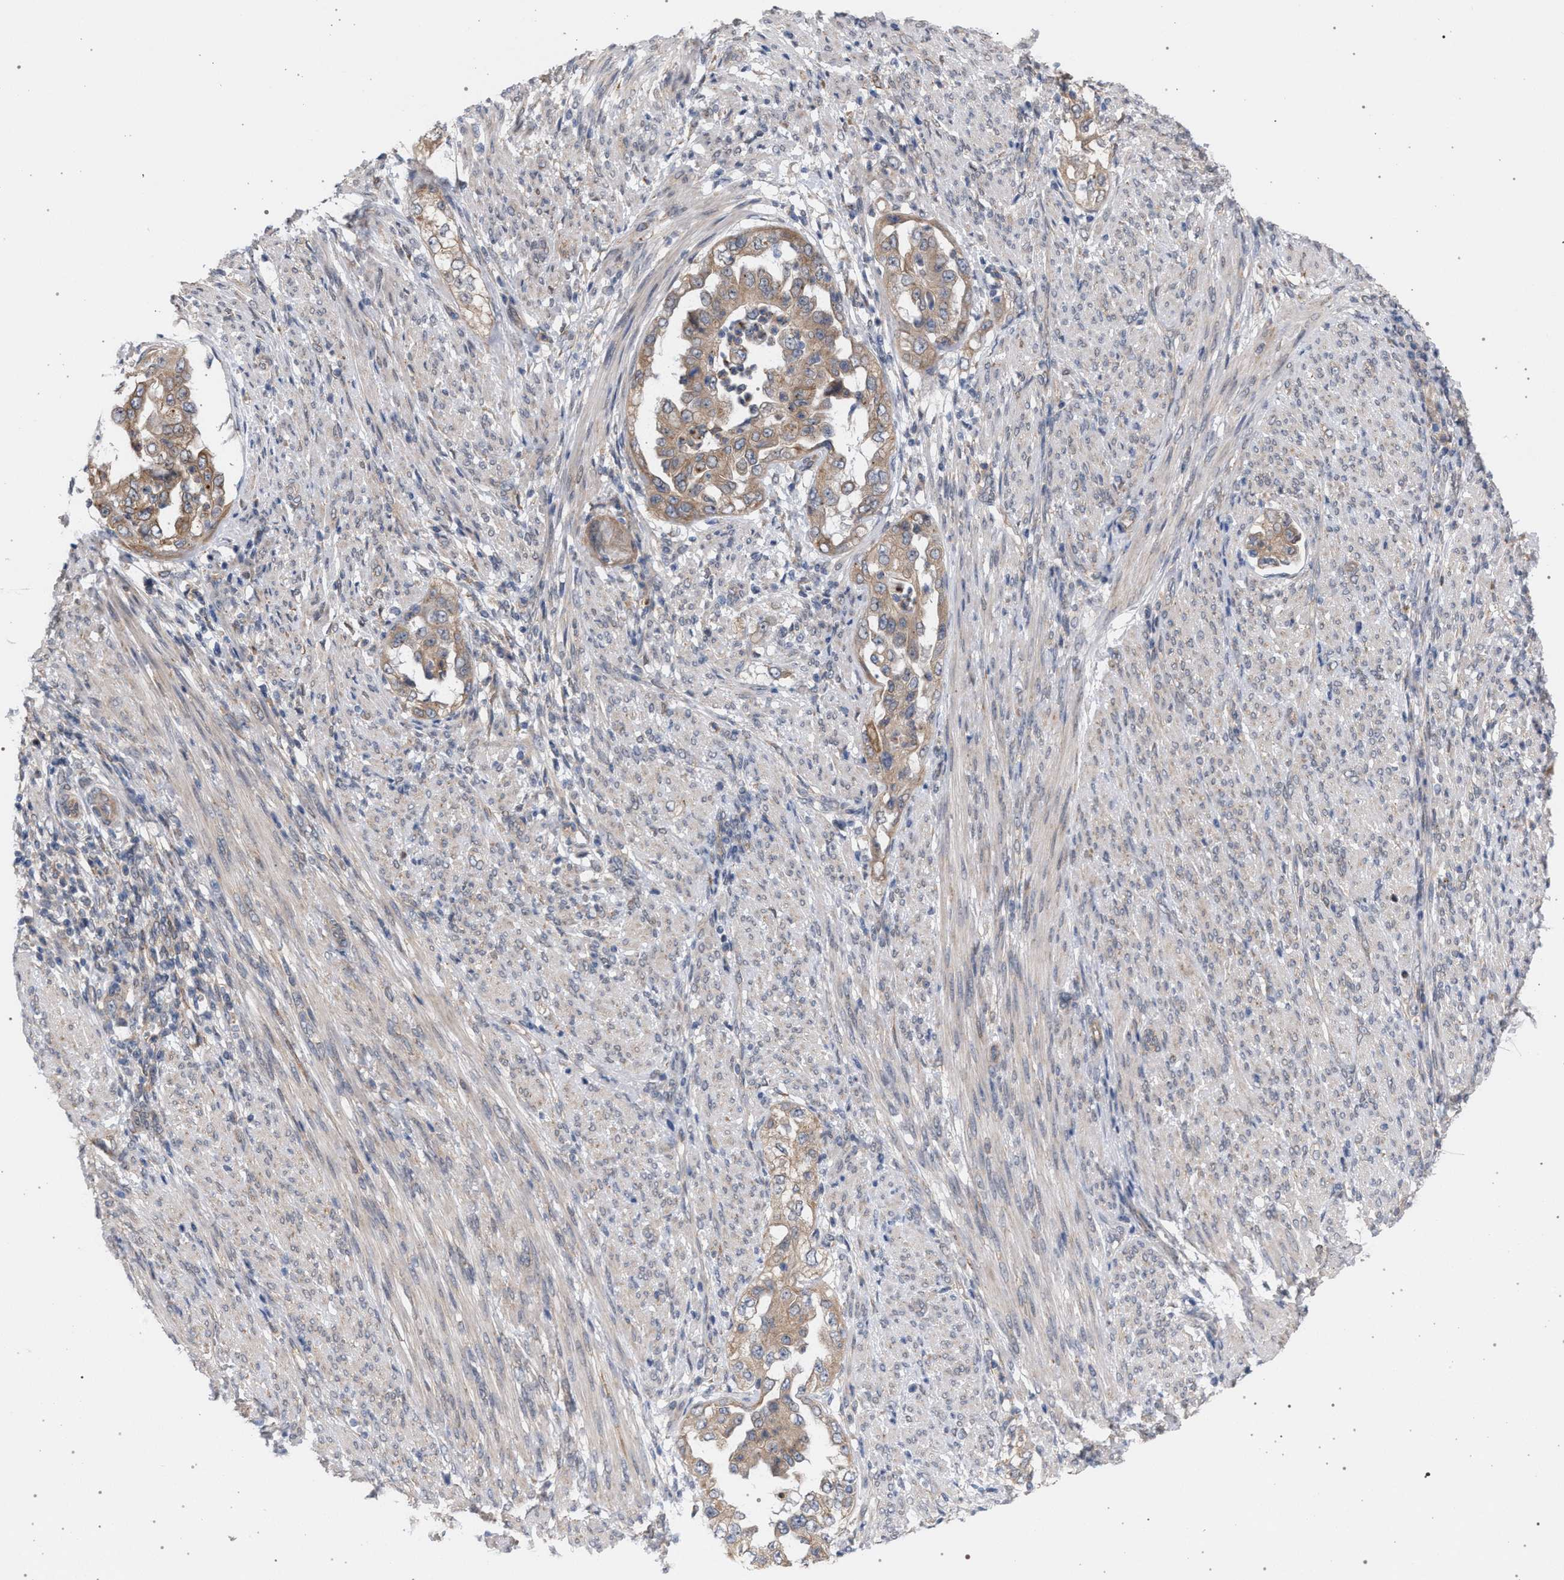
{"staining": {"intensity": "moderate", "quantity": ">75%", "location": "cytoplasmic/membranous"}, "tissue": "endometrial cancer", "cell_type": "Tumor cells", "image_type": "cancer", "snomed": [{"axis": "morphology", "description": "Adenocarcinoma, NOS"}, {"axis": "topography", "description": "Endometrium"}], "caption": "Endometrial cancer (adenocarcinoma) stained for a protein (brown) exhibits moderate cytoplasmic/membranous positive staining in about >75% of tumor cells.", "gene": "ARPC5L", "patient": {"sex": "female", "age": 85}}